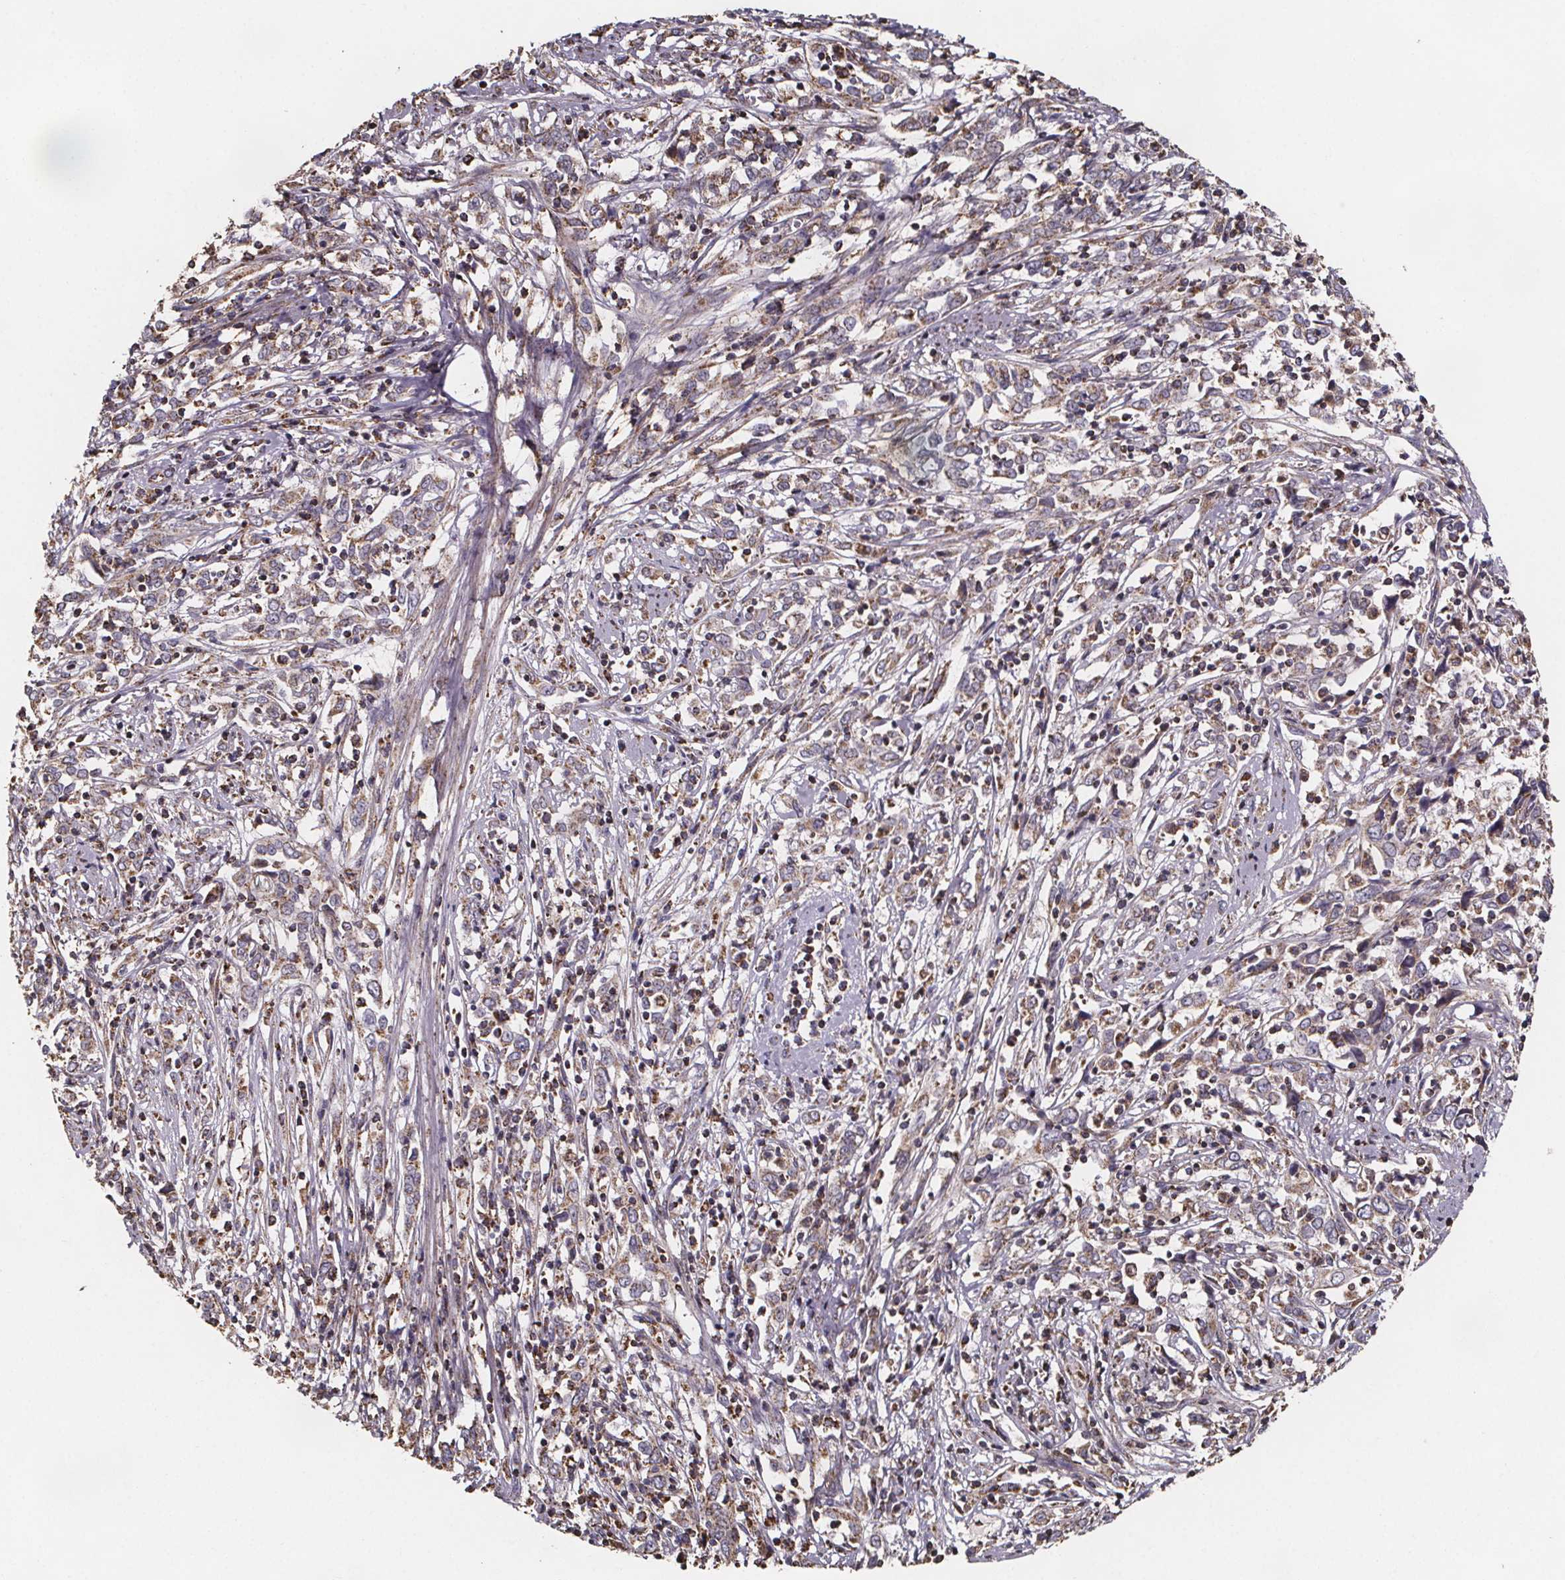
{"staining": {"intensity": "moderate", "quantity": ">75%", "location": "cytoplasmic/membranous"}, "tissue": "cervical cancer", "cell_type": "Tumor cells", "image_type": "cancer", "snomed": [{"axis": "morphology", "description": "Adenocarcinoma, NOS"}, {"axis": "topography", "description": "Cervix"}], "caption": "Cervical cancer (adenocarcinoma) stained for a protein (brown) displays moderate cytoplasmic/membranous positive expression in approximately >75% of tumor cells.", "gene": "SLC35D2", "patient": {"sex": "female", "age": 40}}